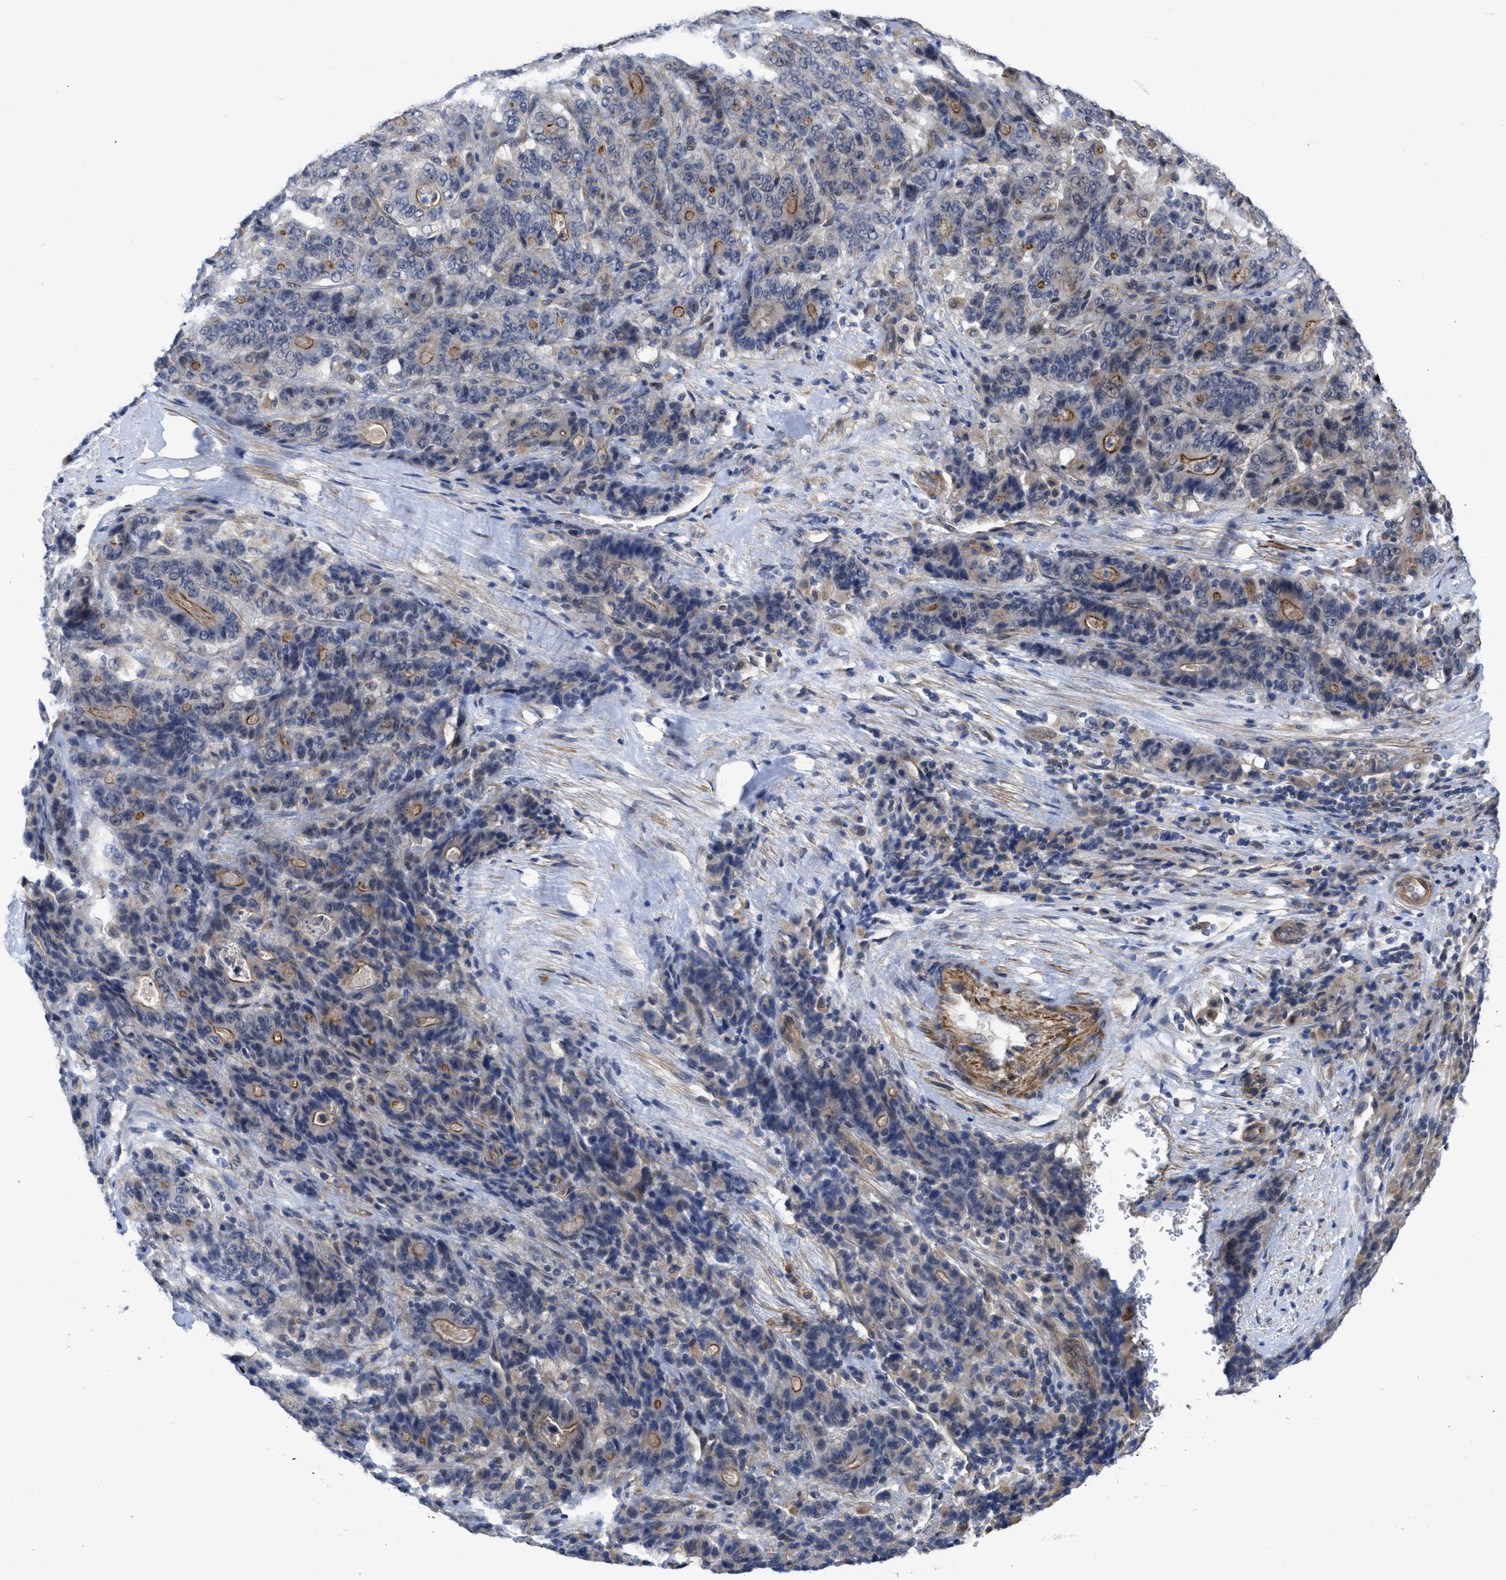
{"staining": {"intensity": "moderate", "quantity": "<25%", "location": "cytoplasmic/membranous"}, "tissue": "stomach cancer", "cell_type": "Tumor cells", "image_type": "cancer", "snomed": [{"axis": "morphology", "description": "Adenocarcinoma, NOS"}, {"axis": "topography", "description": "Stomach"}], "caption": "Moderate cytoplasmic/membranous protein positivity is seen in about <25% of tumor cells in stomach cancer (adenocarcinoma).", "gene": "ARHGEF26", "patient": {"sex": "female", "age": 73}}